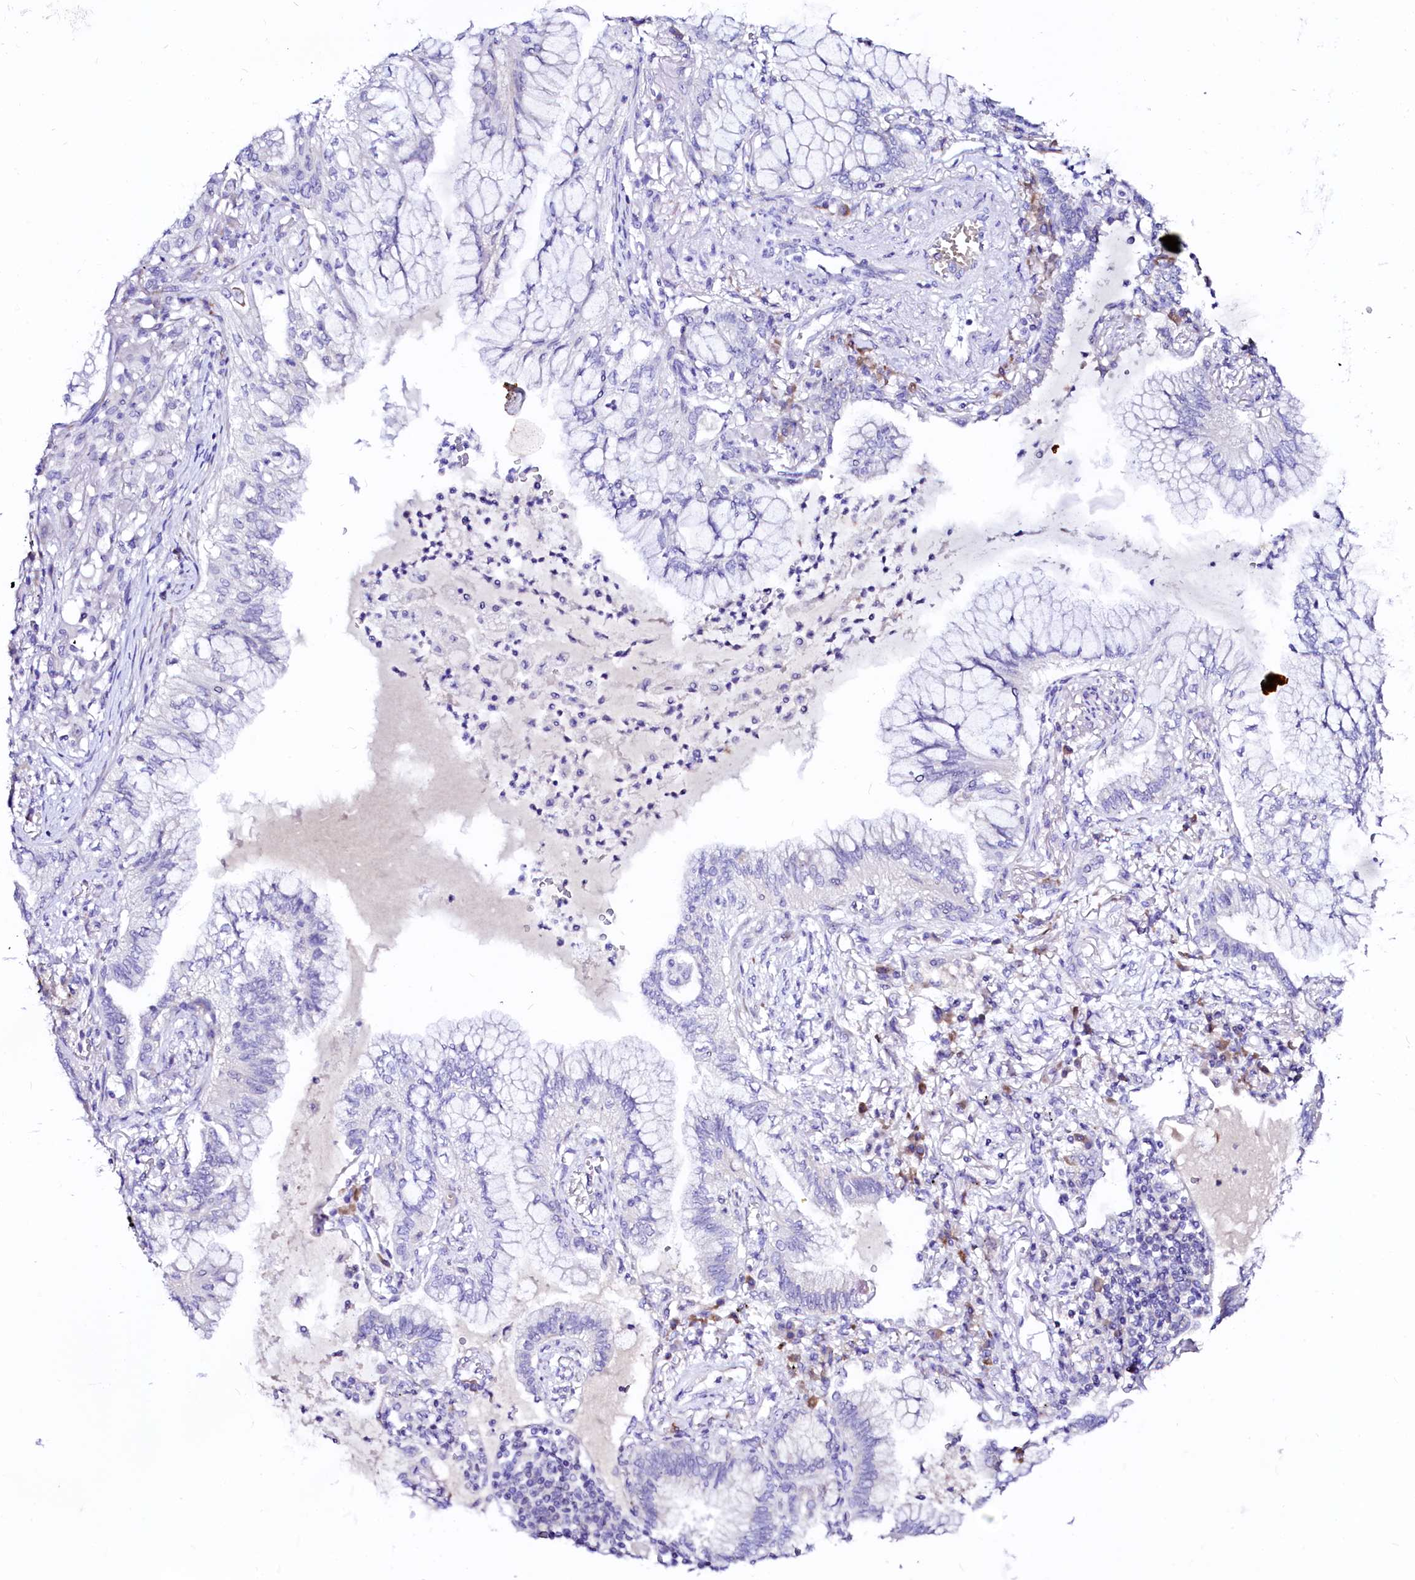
{"staining": {"intensity": "negative", "quantity": "none", "location": "none"}, "tissue": "lung cancer", "cell_type": "Tumor cells", "image_type": "cancer", "snomed": [{"axis": "morphology", "description": "Adenocarcinoma, NOS"}, {"axis": "topography", "description": "Lung"}], "caption": "High magnification brightfield microscopy of lung cancer (adenocarcinoma) stained with DAB (3,3'-diaminobenzidine) (brown) and counterstained with hematoxylin (blue): tumor cells show no significant expression. (Stains: DAB immunohistochemistry (IHC) with hematoxylin counter stain, Microscopy: brightfield microscopy at high magnification).", "gene": "BTBD16", "patient": {"sex": "female", "age": 70}}